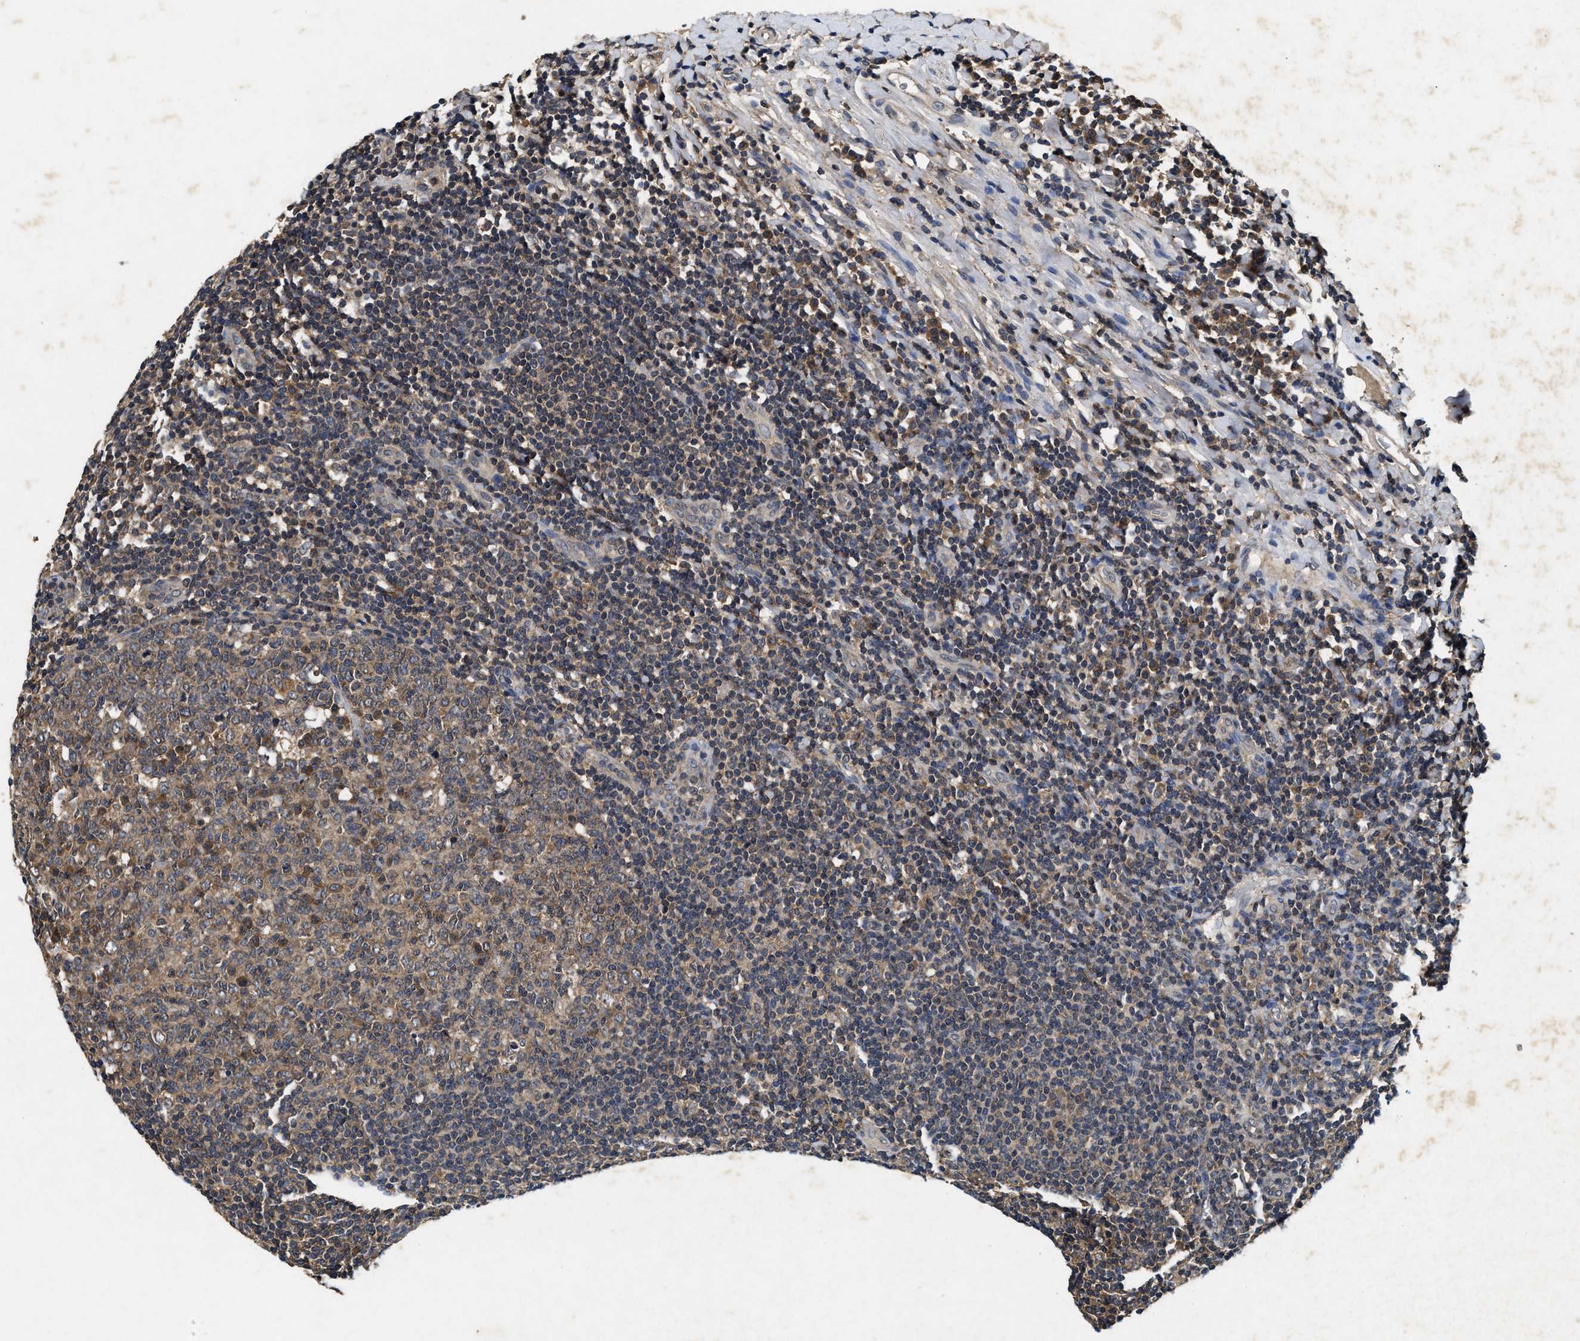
{"staining": {"intensity": "moderate", "quantity": ">75%", "location": "cytoplasmic/membranous"}, "tissue": "tonsil", "cell_type": "Germinal center cells", "image_type": "normal", "snomed": [{"axis": "morphology", "description": "Normal tissue, NOS"}, {"axis": "topography", "description": "Tonsil"}], "caption": "Immunohistochemistry (IHC) of normal human tonsil demonstrates medium levels of moderate cytoplasmic/membranous staining in approximately >75% of germinal center cells. (IHC, brightfield microscopy, high magnification).", "gene": "PDAP1", "patient": {"sex": "male", "age": 31}}